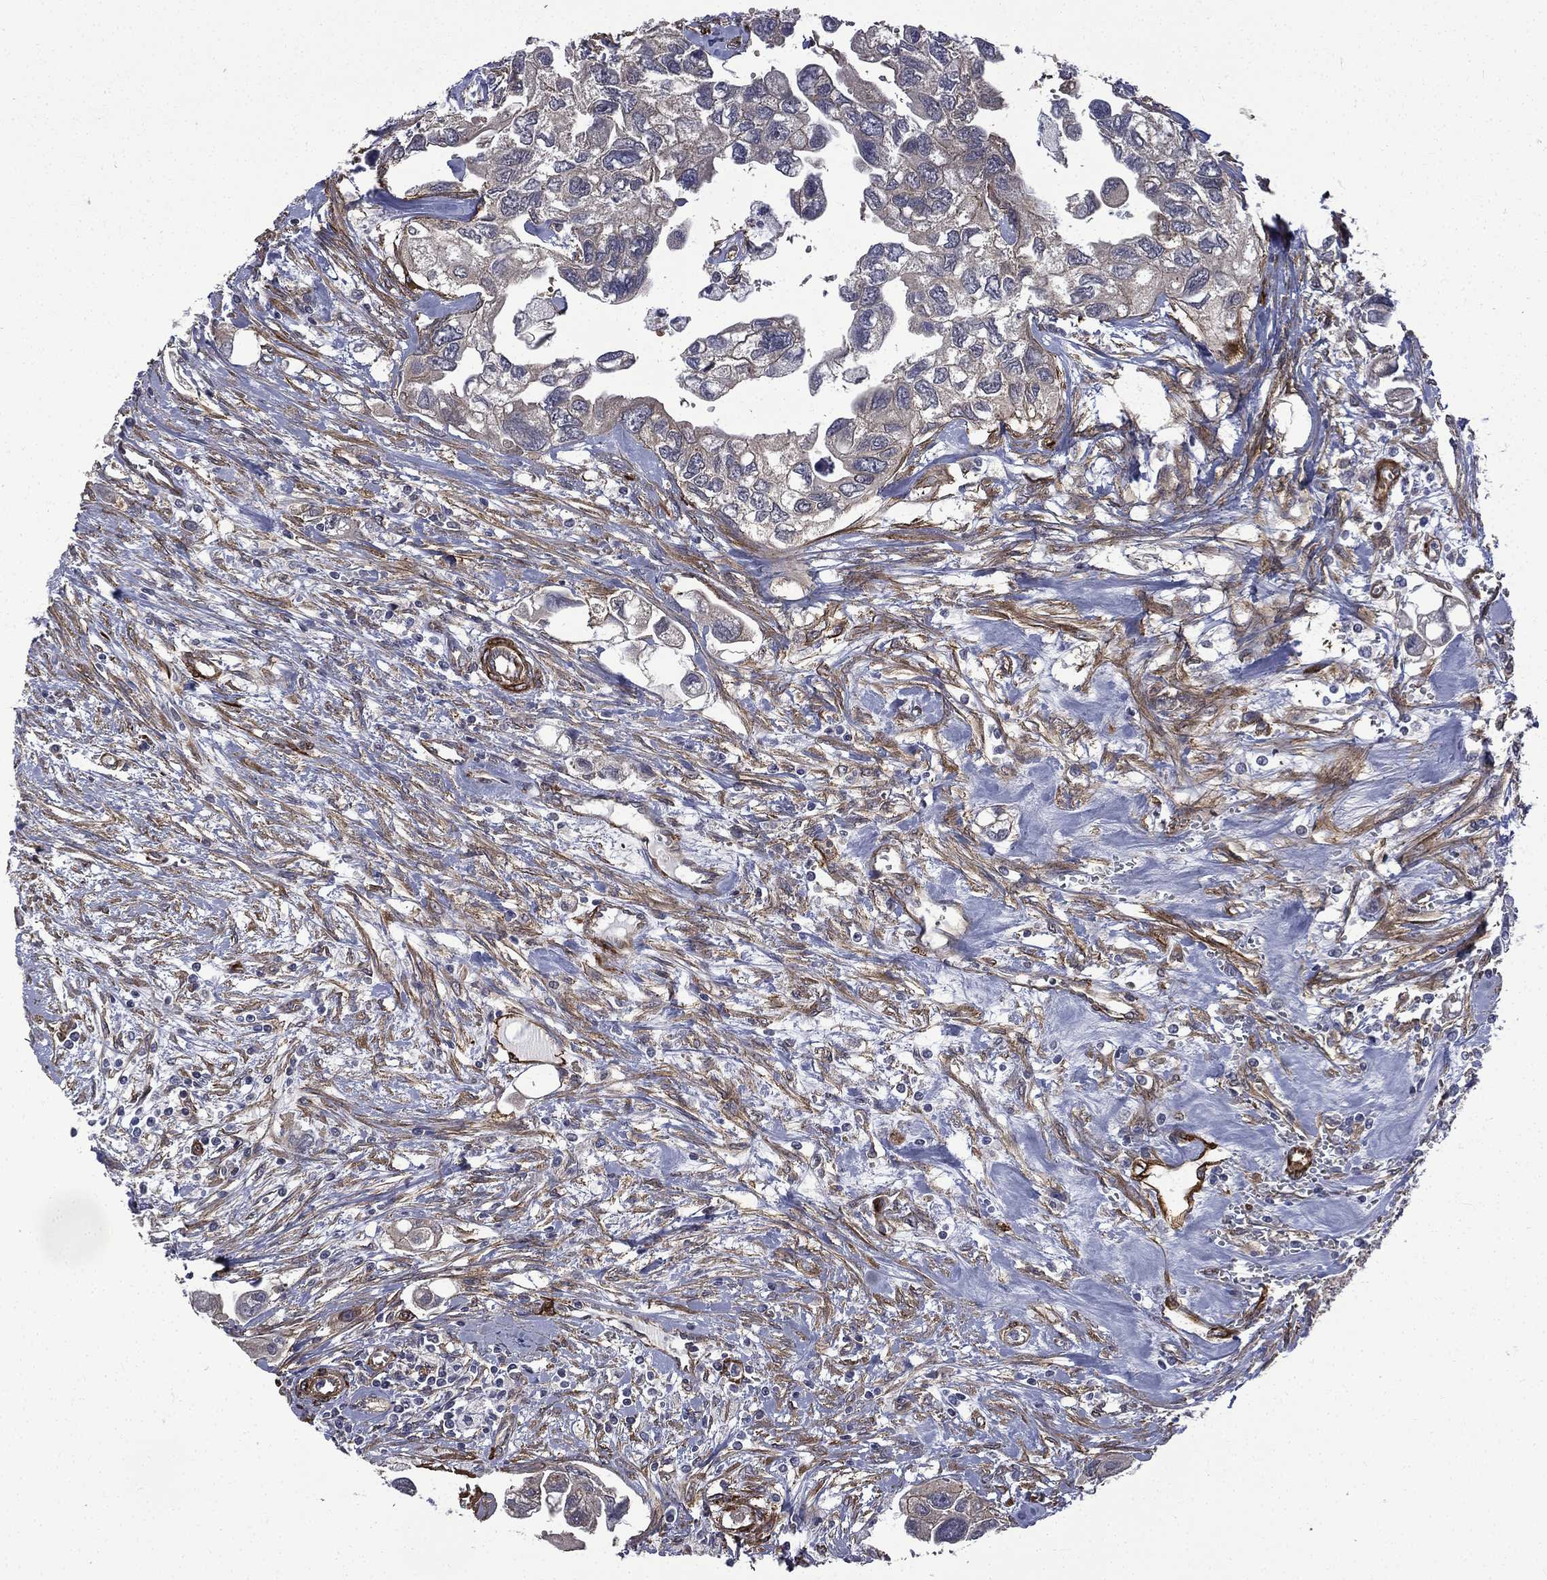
{"staining": {"intensity": "negative", "quantity": "none", "location": "none"}, "tissue": "urothelial cancer", "cell_type": "Tumor cells", "image_type": "cancer", "snomed": [{"axis": "morphology", "description": "Urothelial carcinoma, High grade"}, {"axis": "topography", "description": "Urinary bladder"}], "caption": "There is no significant staining in tumor cells of high-grade urothelial carcinoma.", "gene": "PPFIBP1", "patient": {"sex": "male", "age": 59}}